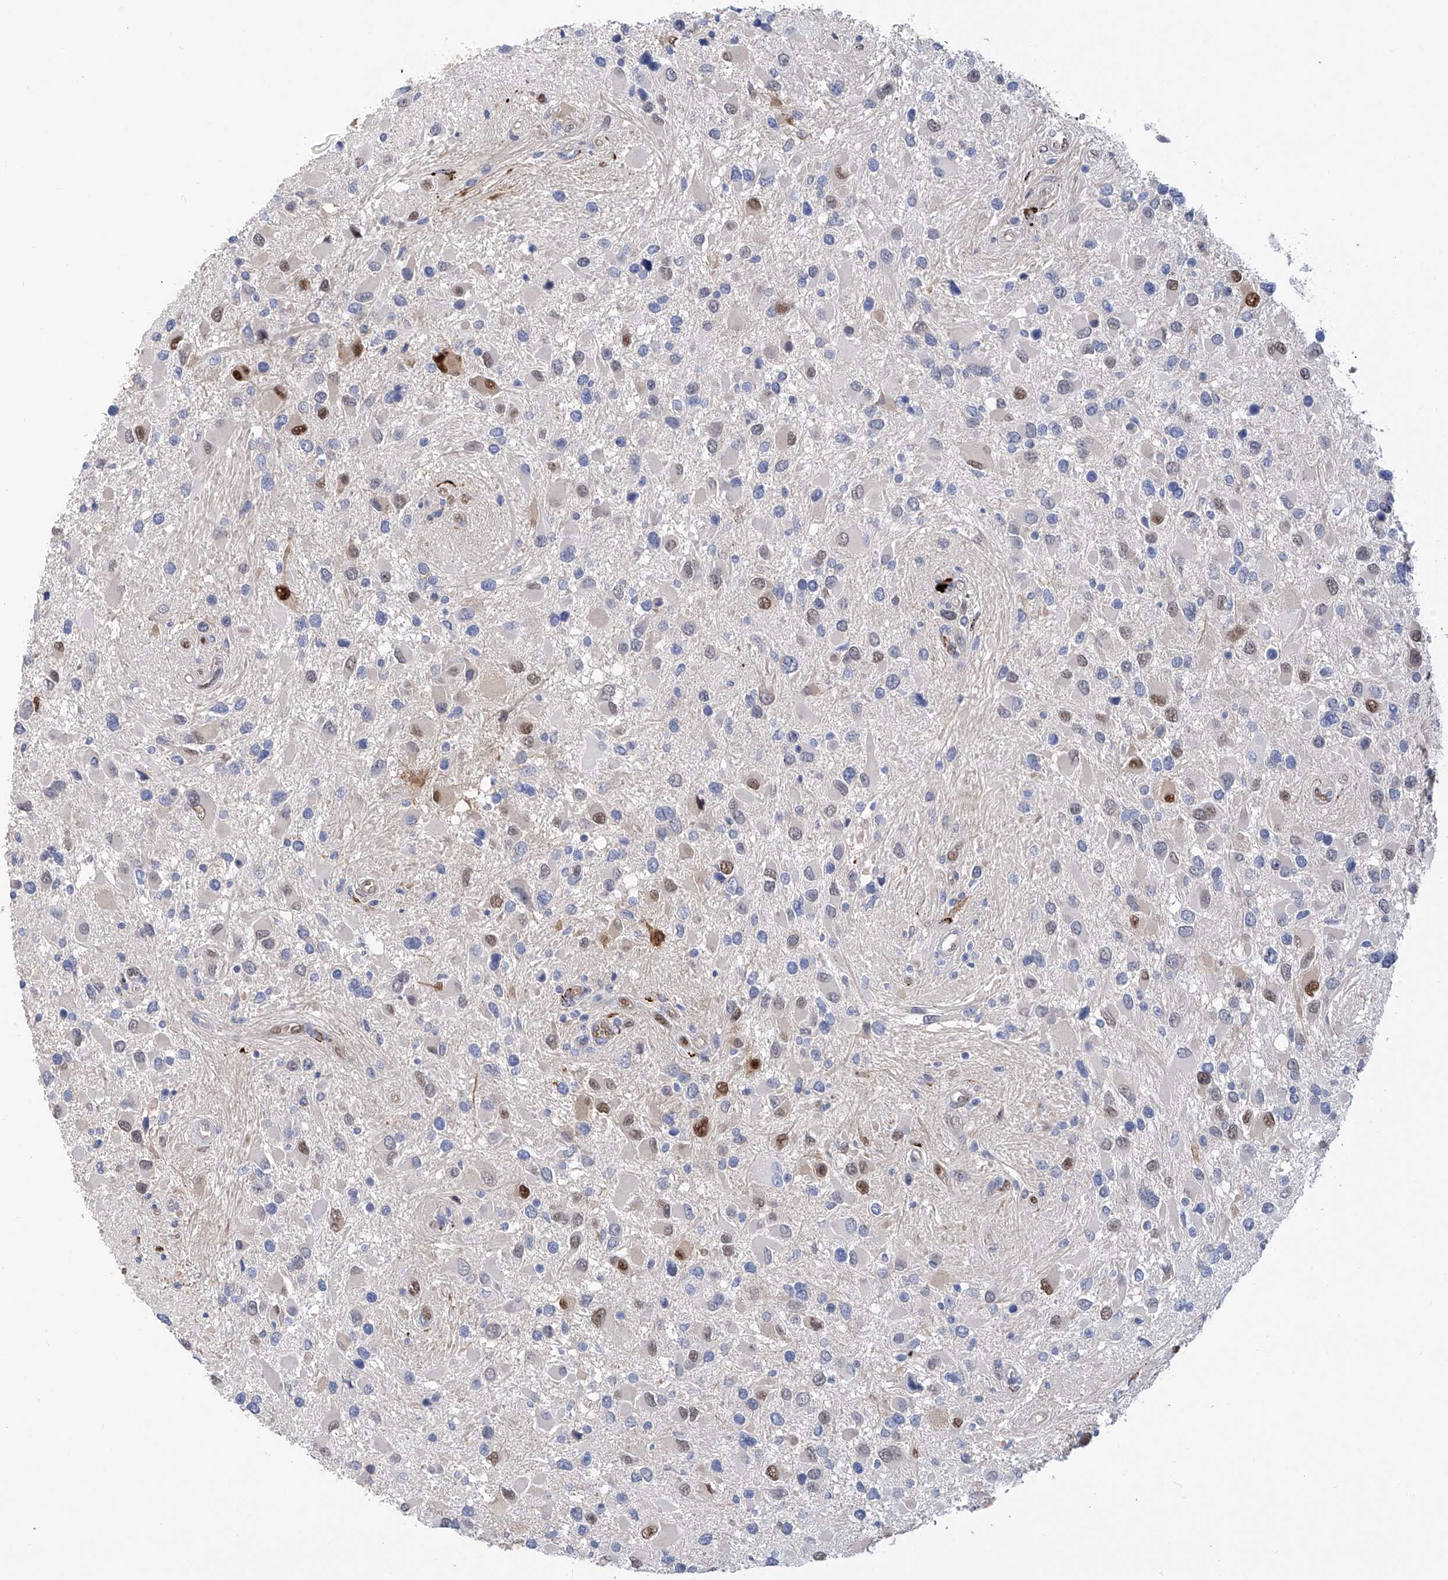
{"staining": {"intensity": "moderate", "quantity": "<25%", "location": "nuclear"}, "tissue": "glioma", "cell_type": "Tumor cells", "image_type": "cancer", "snomed": [{"axis": "morphology", "description": "Glioma, malignant, High grade"}, {"axis": "topography", "description": "Brain"}], "caption": "A brown stain highlights moderate nuclear staining of a protein in human glioma tumor cells. The protein of interest is shown in brown color, while the nuclei are stained blue.", "gene": "PHF20", "patient": {"sex": "male", "age": 53}}